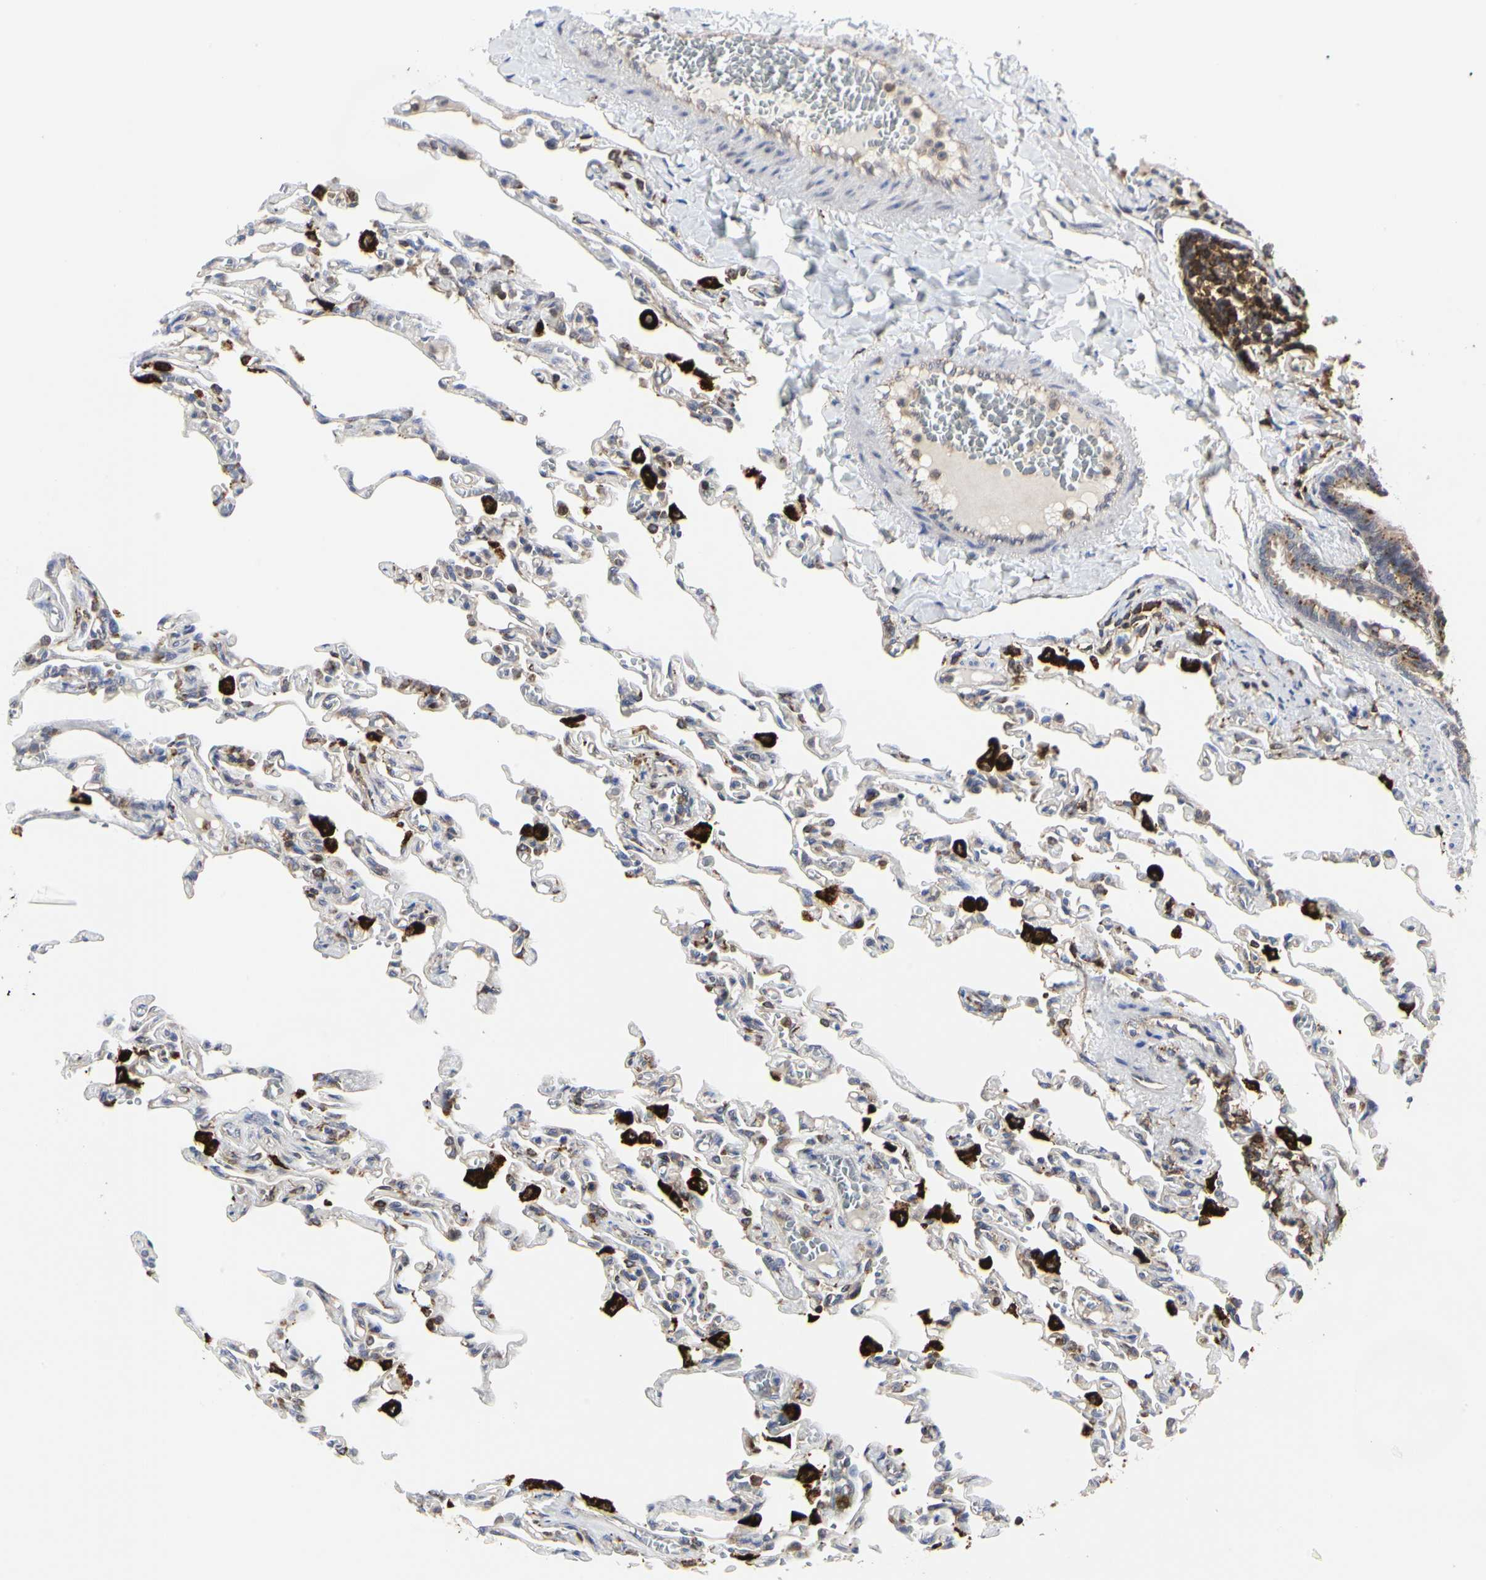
{"staining": {"intensity": "moderate", "quantity": "<25%", "location": "cytoplasmic/membranous"}, "tissue": "lung", "cell_type": "Alveolar cells", "image_type": "normal", "snomed": [{"axis": "morphology", "description": "Normal tissue, NOS"}, {"axis": "topography", "description": "Lung"}], "caption": "Normal lung demonstrates moderate cytoplasmic/membranous positivity in approximately <25% of alveolar cells, visualized by immunohistochemistry.", "gene": "NAPG", "patient": {"sex": "male", "age": 21}}